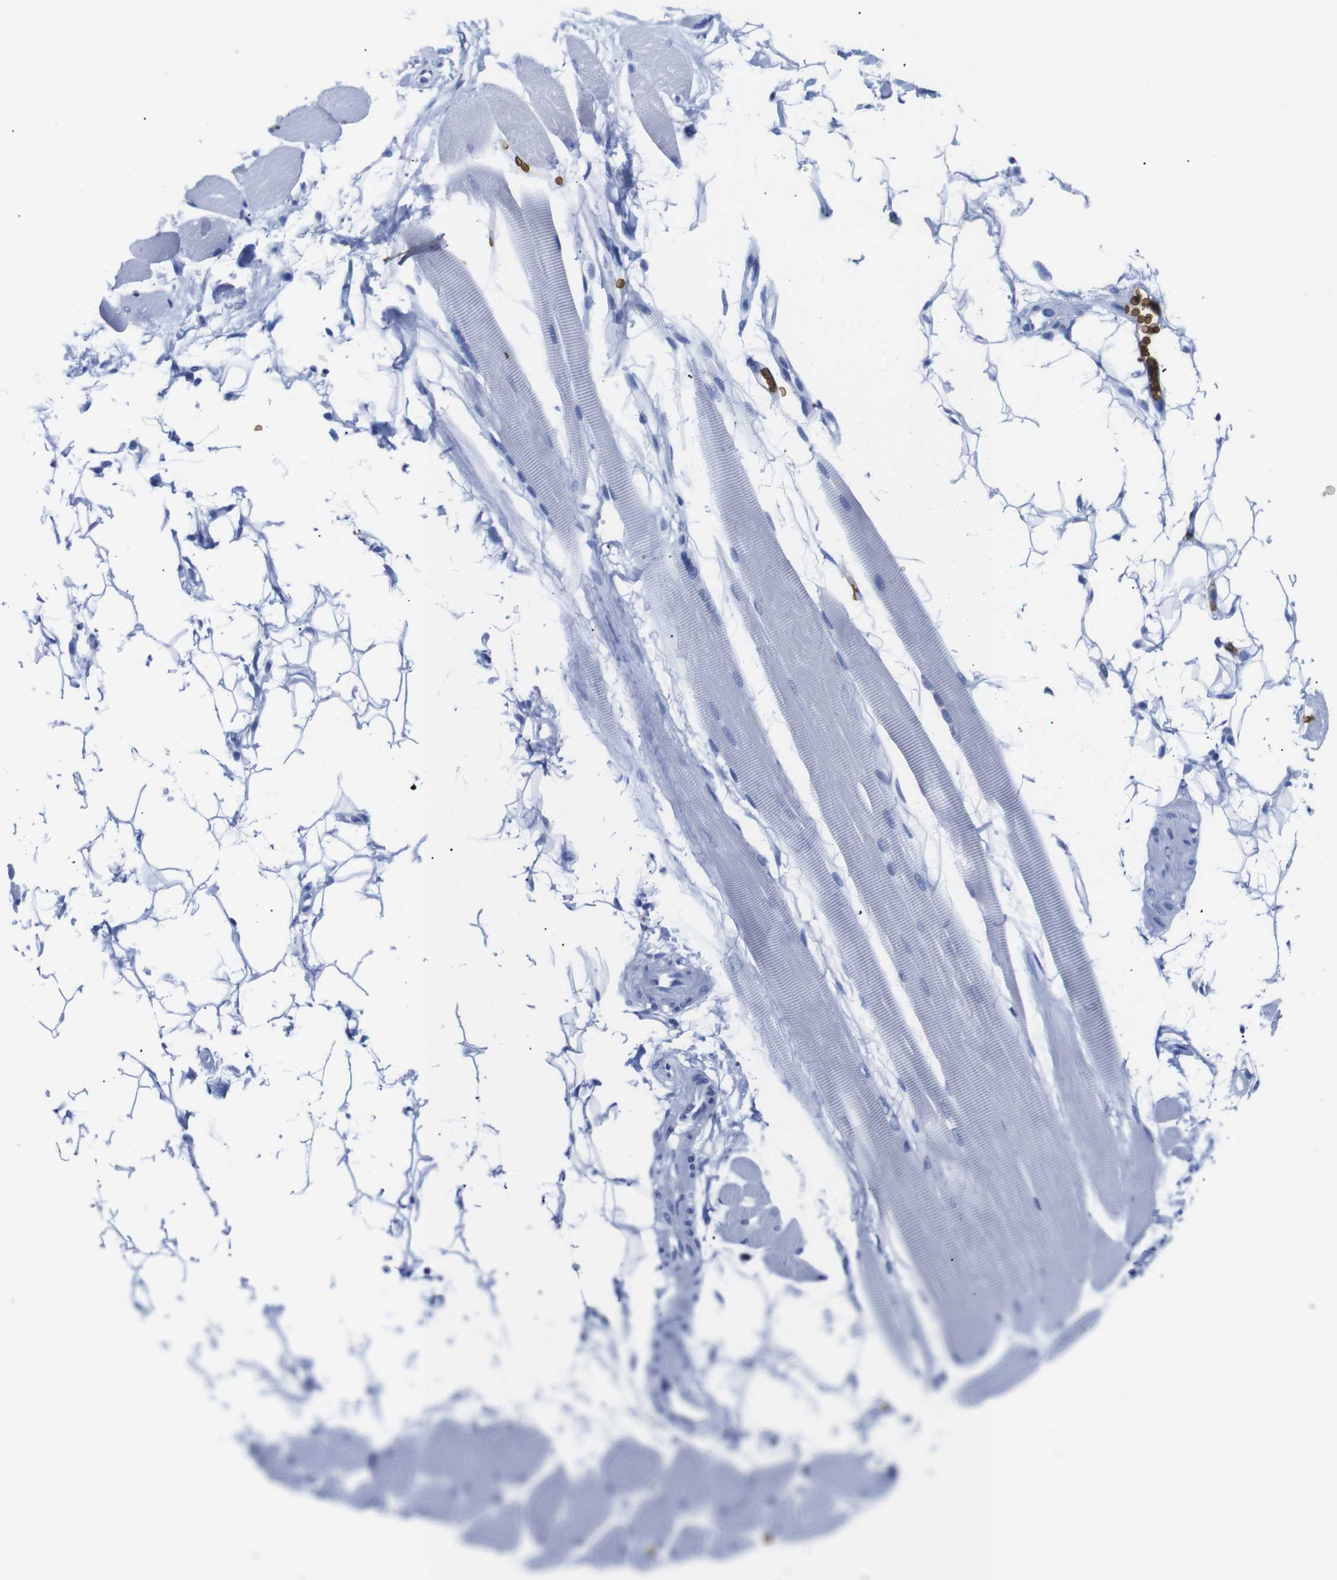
{"staining": {"intensity": "negative", "quantity": "none", "location": "none"}, "tissue": "skeletal muscle", "cell_type": "Myocytes", "image_type": "normal", "snomed": [{"axis": "morphology", "description": "Normal tissue, NOS"}, {"axis": "topography", "description": "Skeletal muscle"}, {"axis": "topography", "description": "Oral tissue"}, {"axis": "topography", "description": "Peripheral nerve tissue"}], "caption": "An image of skeletal muscle stained for a protein shows no brown staining in myocytes. The staining was performed using DAB (3,3'-diaminobenzidine) to visualize the protein expression in brown, while the nuclei were stained in blue with hematoxylin (Magnification: 20x).", "gene": "S1PR2", "patient": {"sex": "female", "age": 84}}